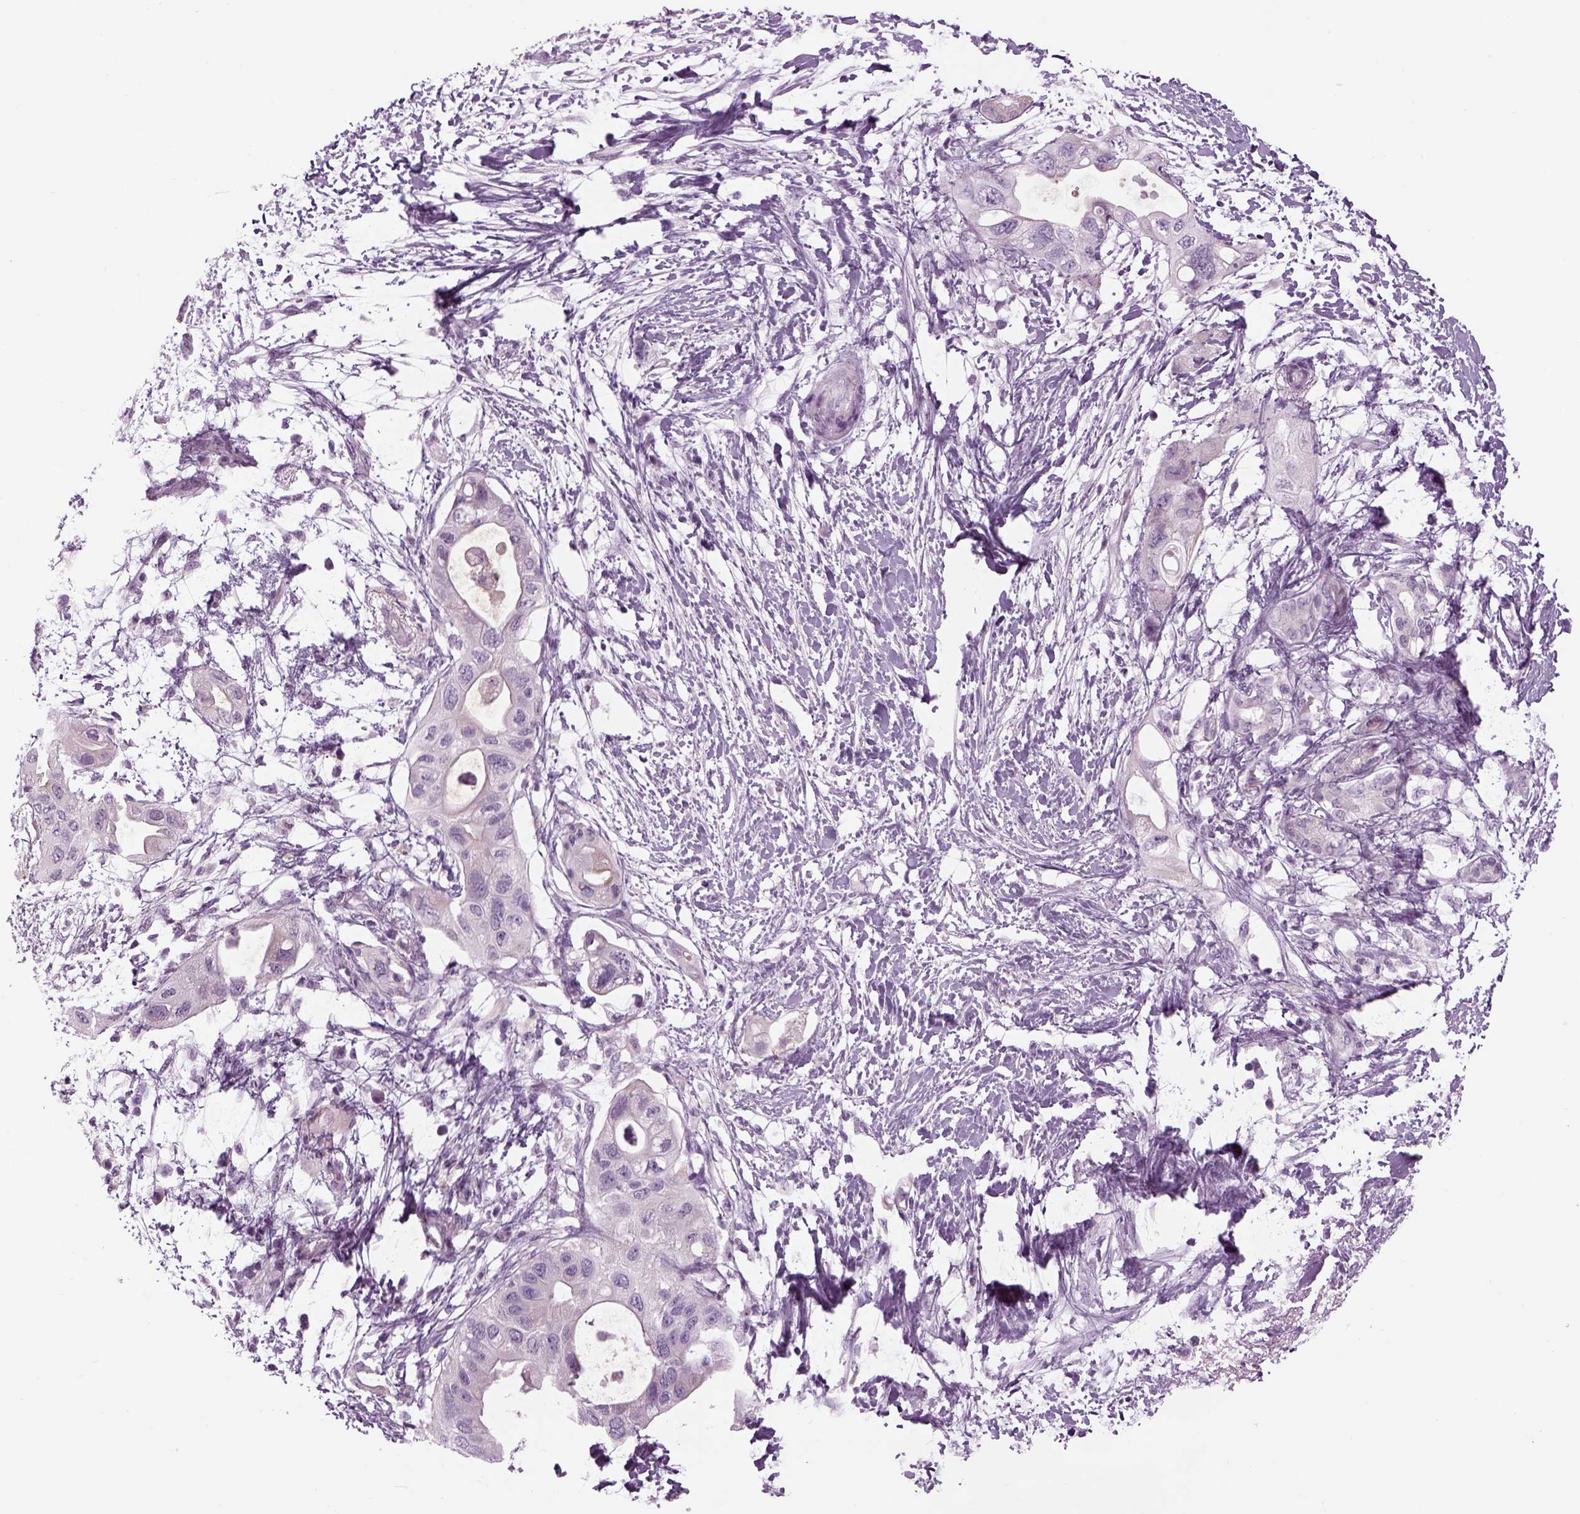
{"staining": {"intensity": "negative", "quantity": "none", "location": "none"}, "tissue": "pancreatic cancer", "cell_type": "Tumor cells", "image_type": "cancer", "snomed": [{"axis": "morphology", "description": "Adenocarcinoma, NOS"}, {"axis": "topography", "description": "Pancreas"}], "caption": "Adenocarcinoma (pancreatic) stained for a protein using IHC demonstrates no positivity tumor cells.", "gene": "LRRIQ3", "patient": {"sex": "female", "age": 72}}